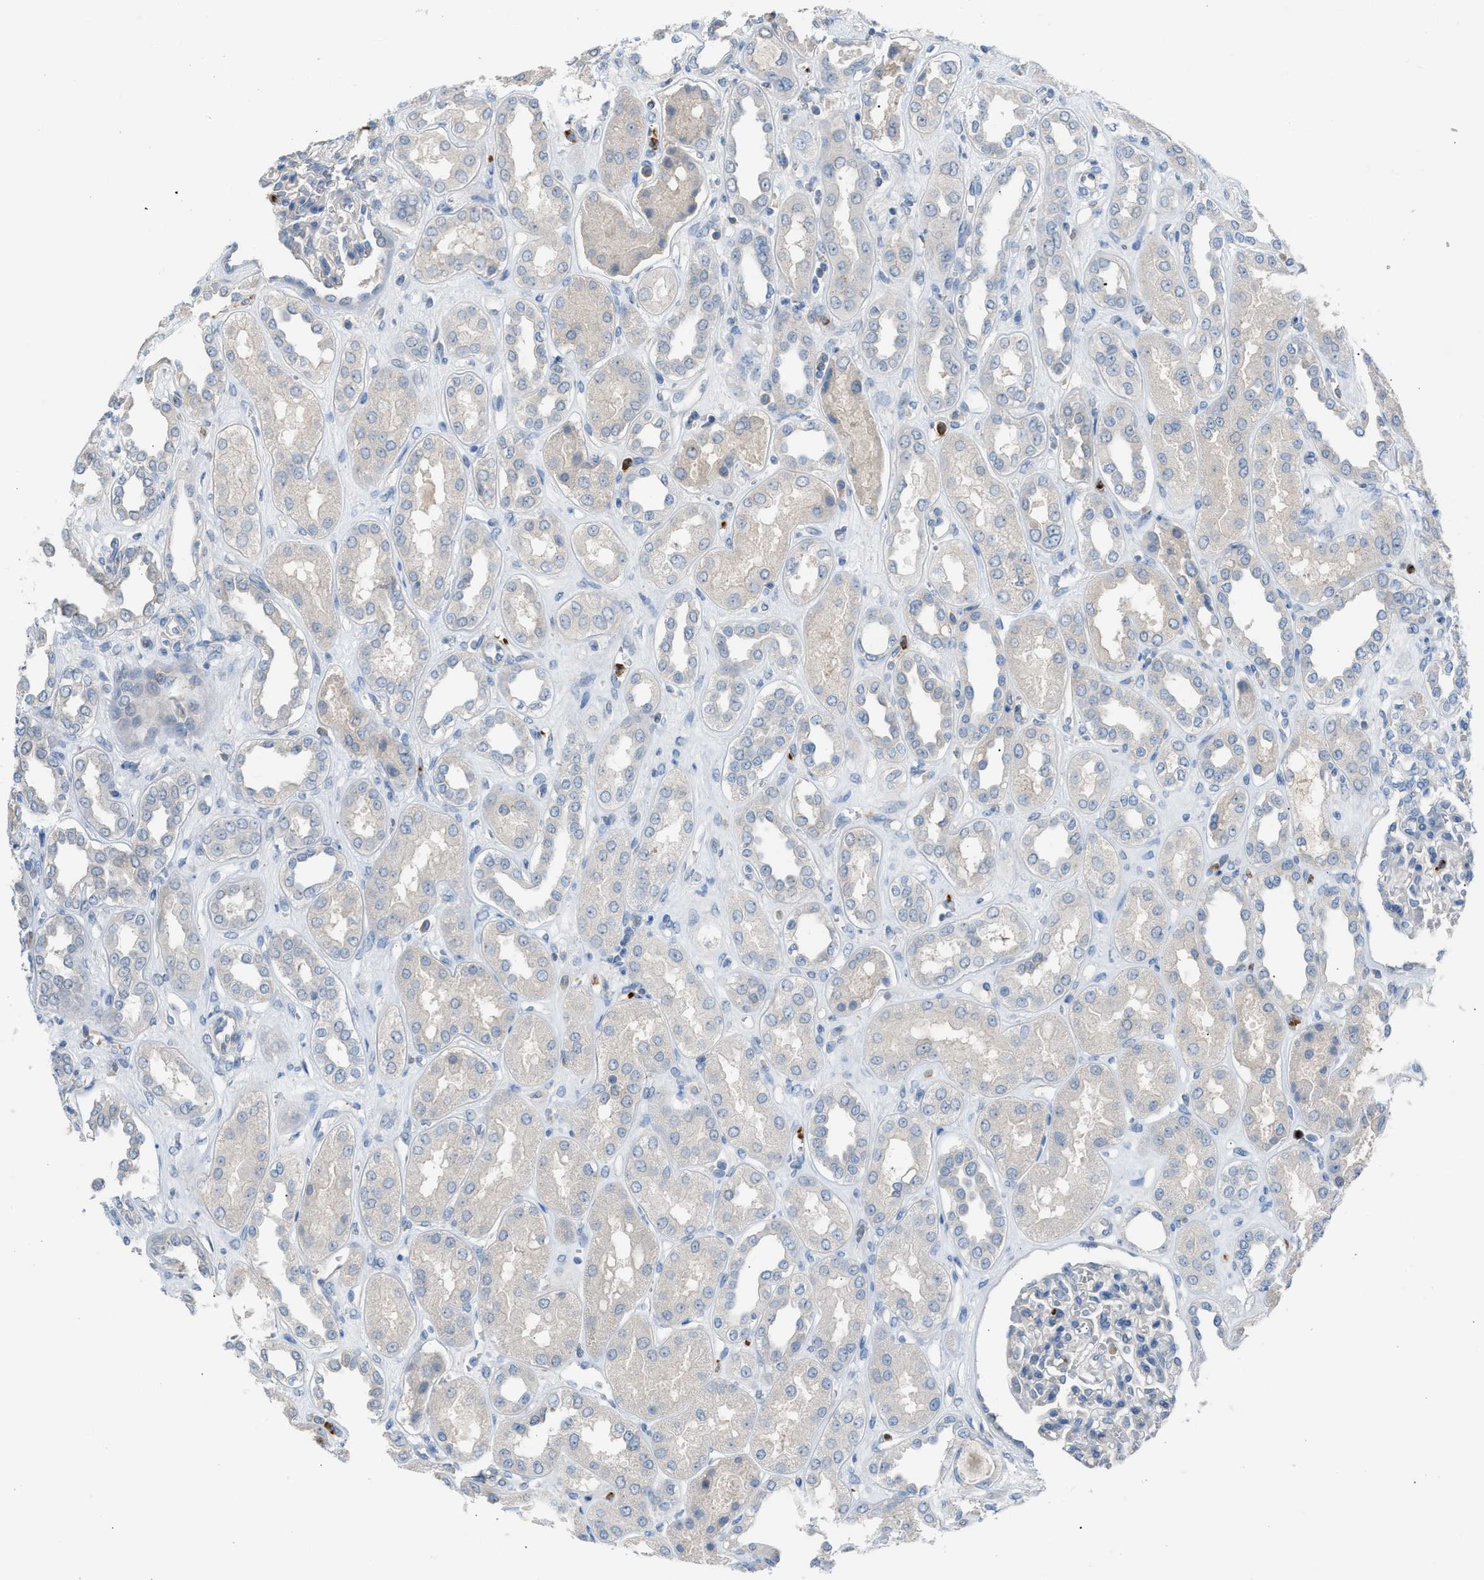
{"staining": {"intensity": "negative", "quantity": "none", "location": "none"}, "tissue": "kidney", "cell_type": "Cells in glomeruli", "image_type": "normal", "snomed": [{"axis": "morphology", "description": "Normal tissue, NOS"}, {"axis": "topography", "description": "Kidney"}], "caption": "Protein analysis of unremarkable kidney shows no significant staining in cells in glomeruli. (DAB immunohistochemistry (IHC) with hematoxylin counter stain).", "gene": "CFAP77", "patient": {"sex": "male", "age": 59}}